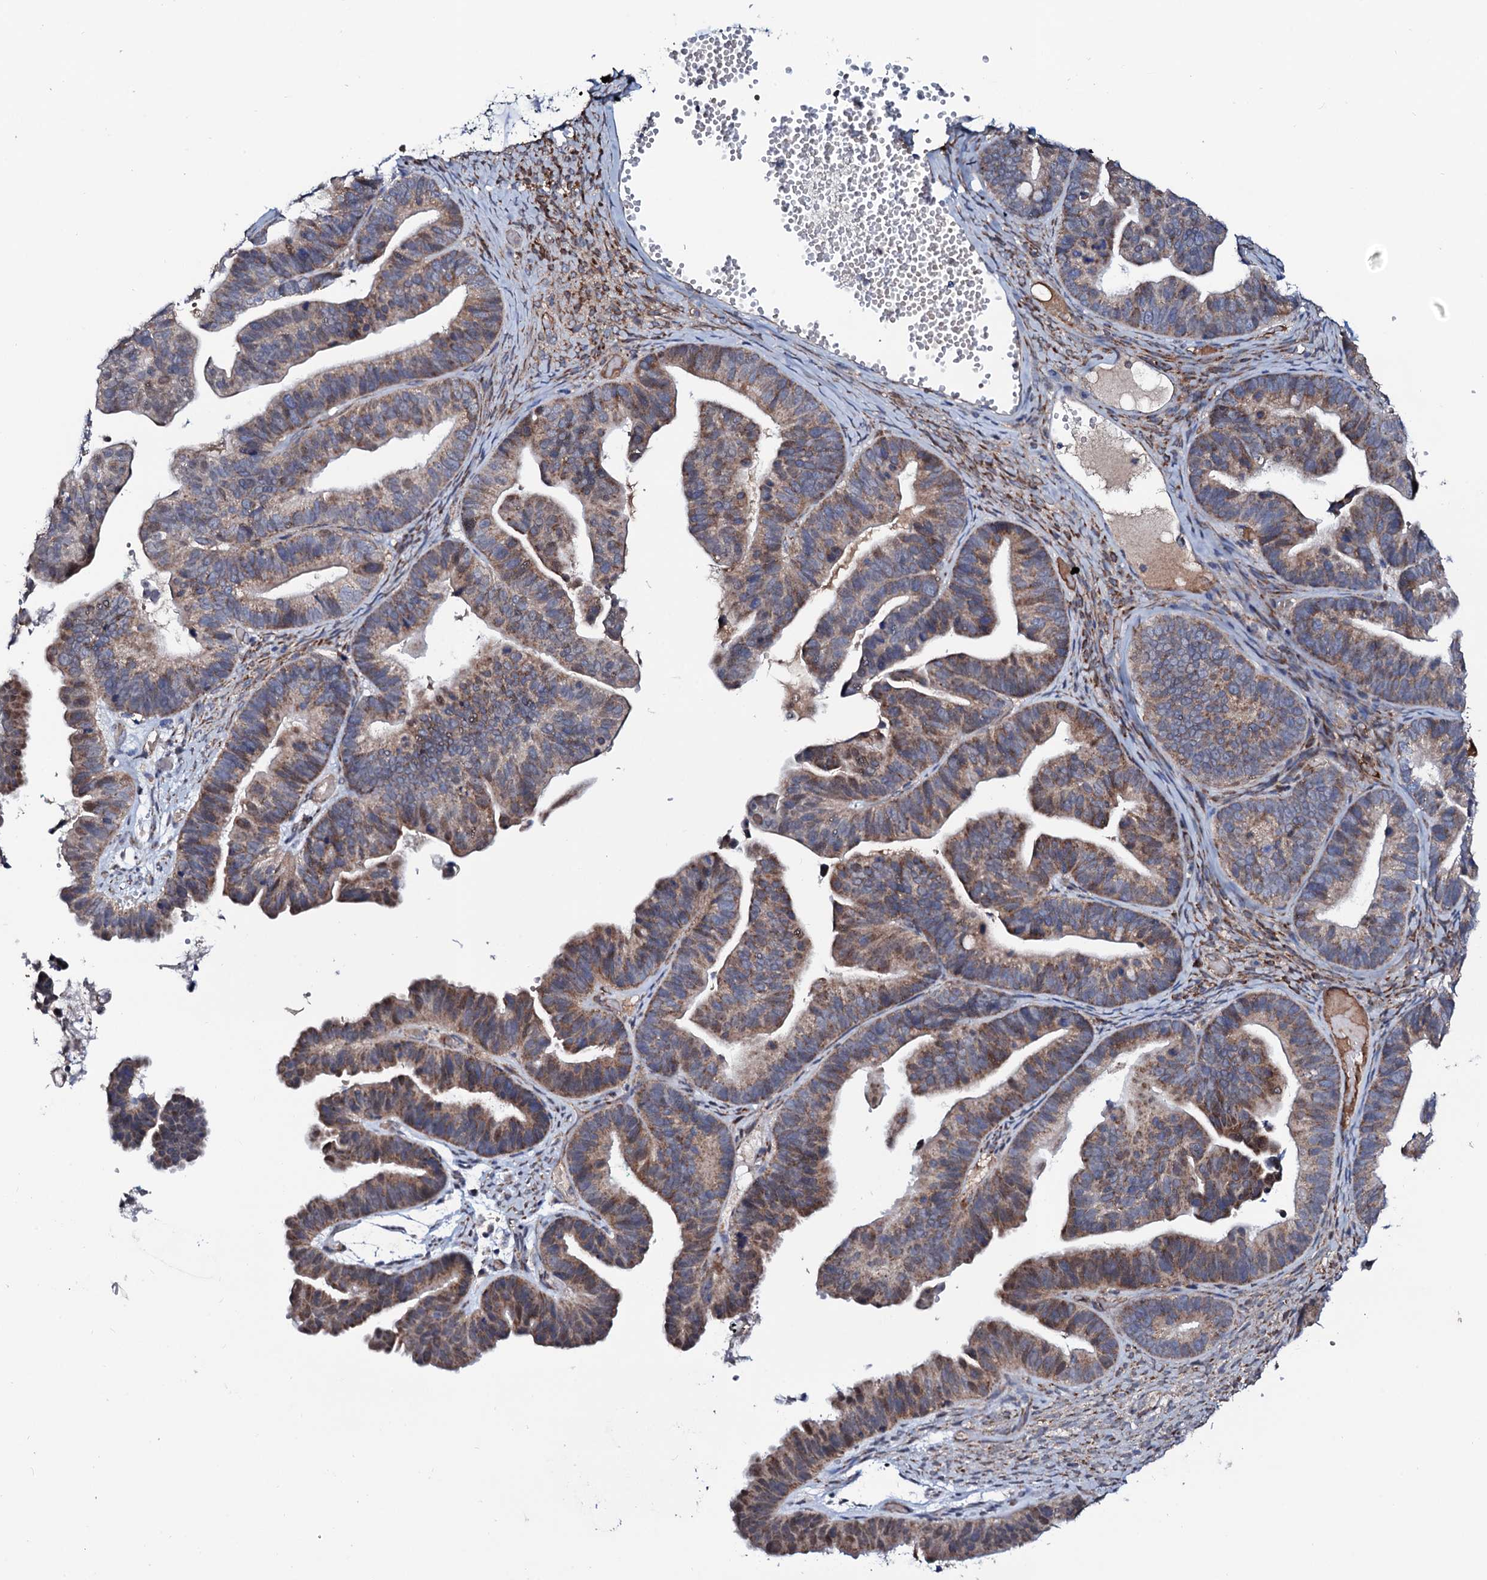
{"staining": {"intensity": "moderate", "quantity": ">75%", "location": "cytoplasmic/membranous"}, "tissue": "ovarian cancer", "cell_type": "Tumor cells", "image_type": "cancer", "snomed": [{"axis": "morphology", "description": "Cystadenocarcinoma, serous, NOS"}, {"axis": "topography", "description": "Ovary"}], "caption": "Immunohistochemistry (DAB (3,3'-diaminobenzidine)) staining of human ovarian cancer shows moderate cytoplasmic/membranous protein positivity in about >75% of tumor cells. (DAB IHC with brightfield microscopy, high magnification).", "gene": "PPP1R3D", "patient": {"sex": "female", "age": 56}}